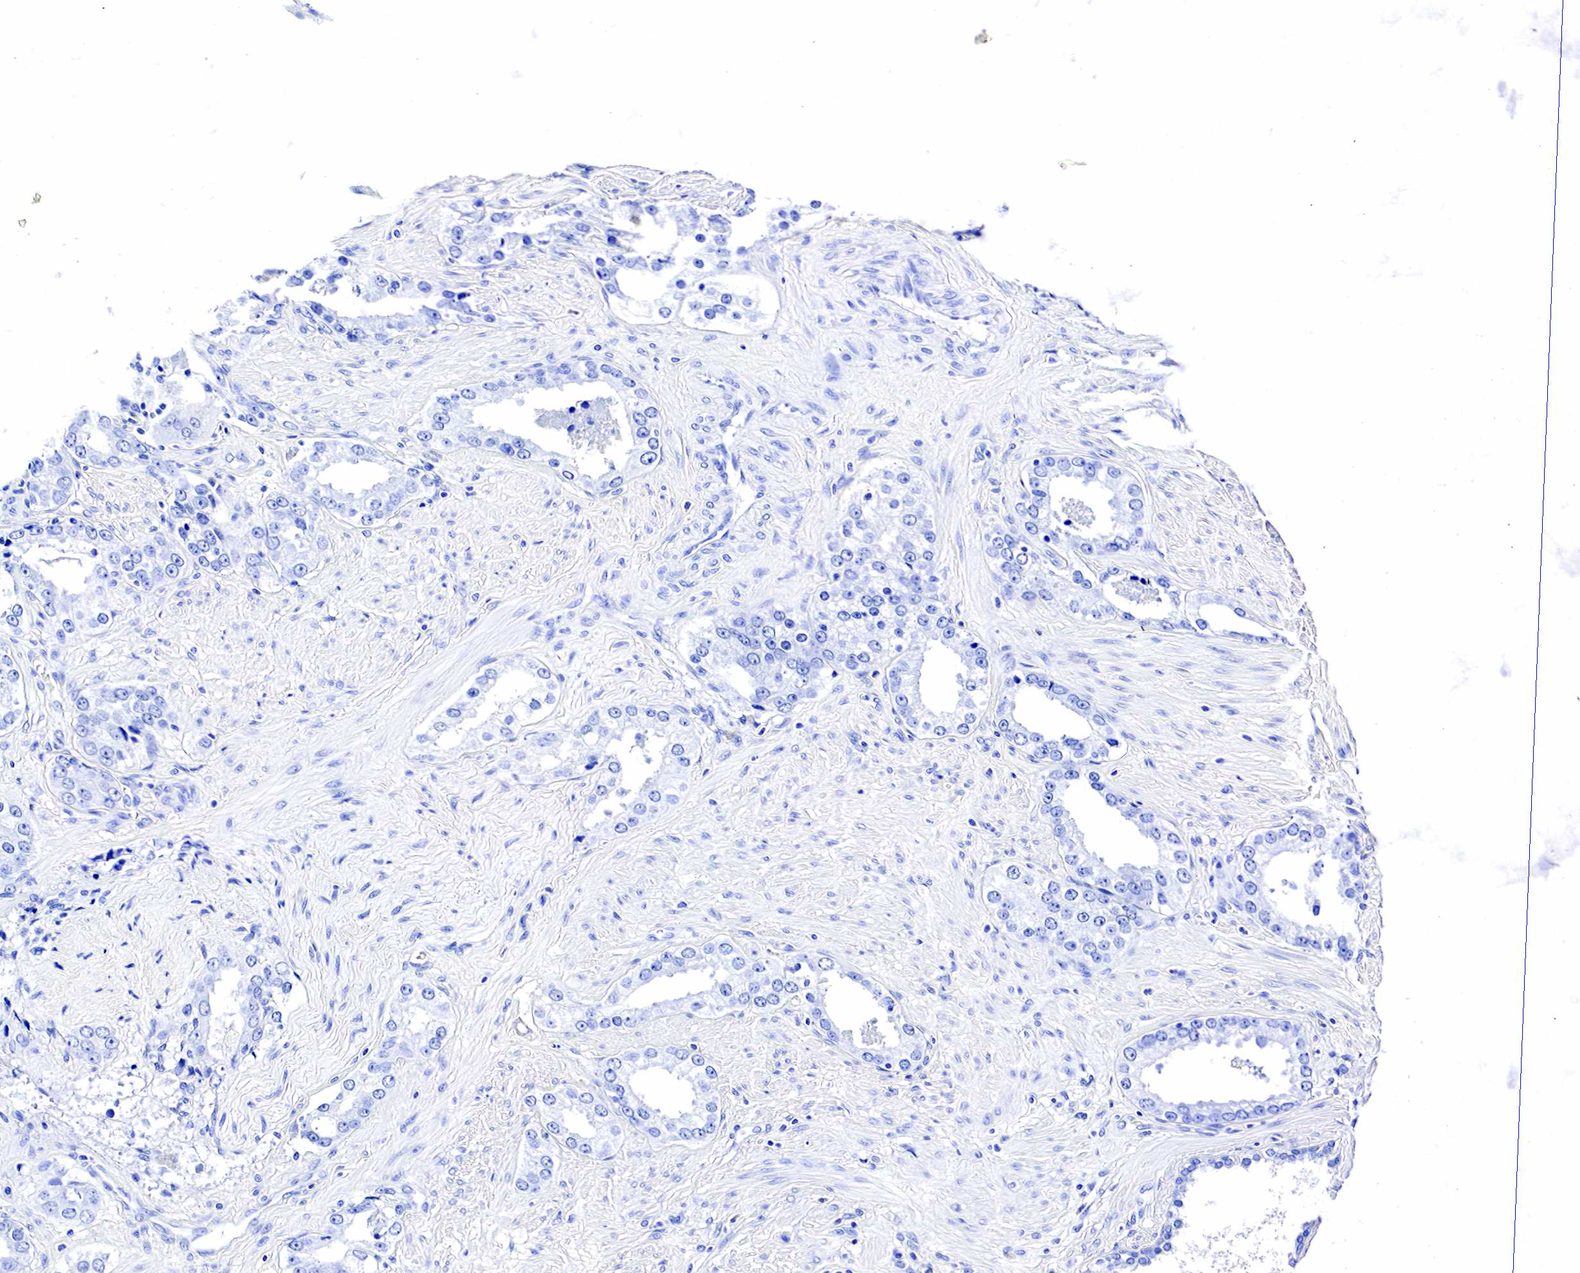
{"staining": {"intensity": "negative", "quantity": "none", "location": "none"}, "tissue": "prostate cancer", "cell_type": "Tumor cells", "image_type": "cancer", "snomed": [{"axis": "morphology", "description": "Adenocarcinoma, Medium grade"}, {"axis": "topography", "description": "Prostate"}], "caption": "DAB (3,3'-diaminobenzidine) immunohistochemical staining of human prostate adenocarcinoma (medium-grade) exhibits no significant expression in tumor cells.", "gene": "GAST", "patient": {"sex": "male", "age": 73}}